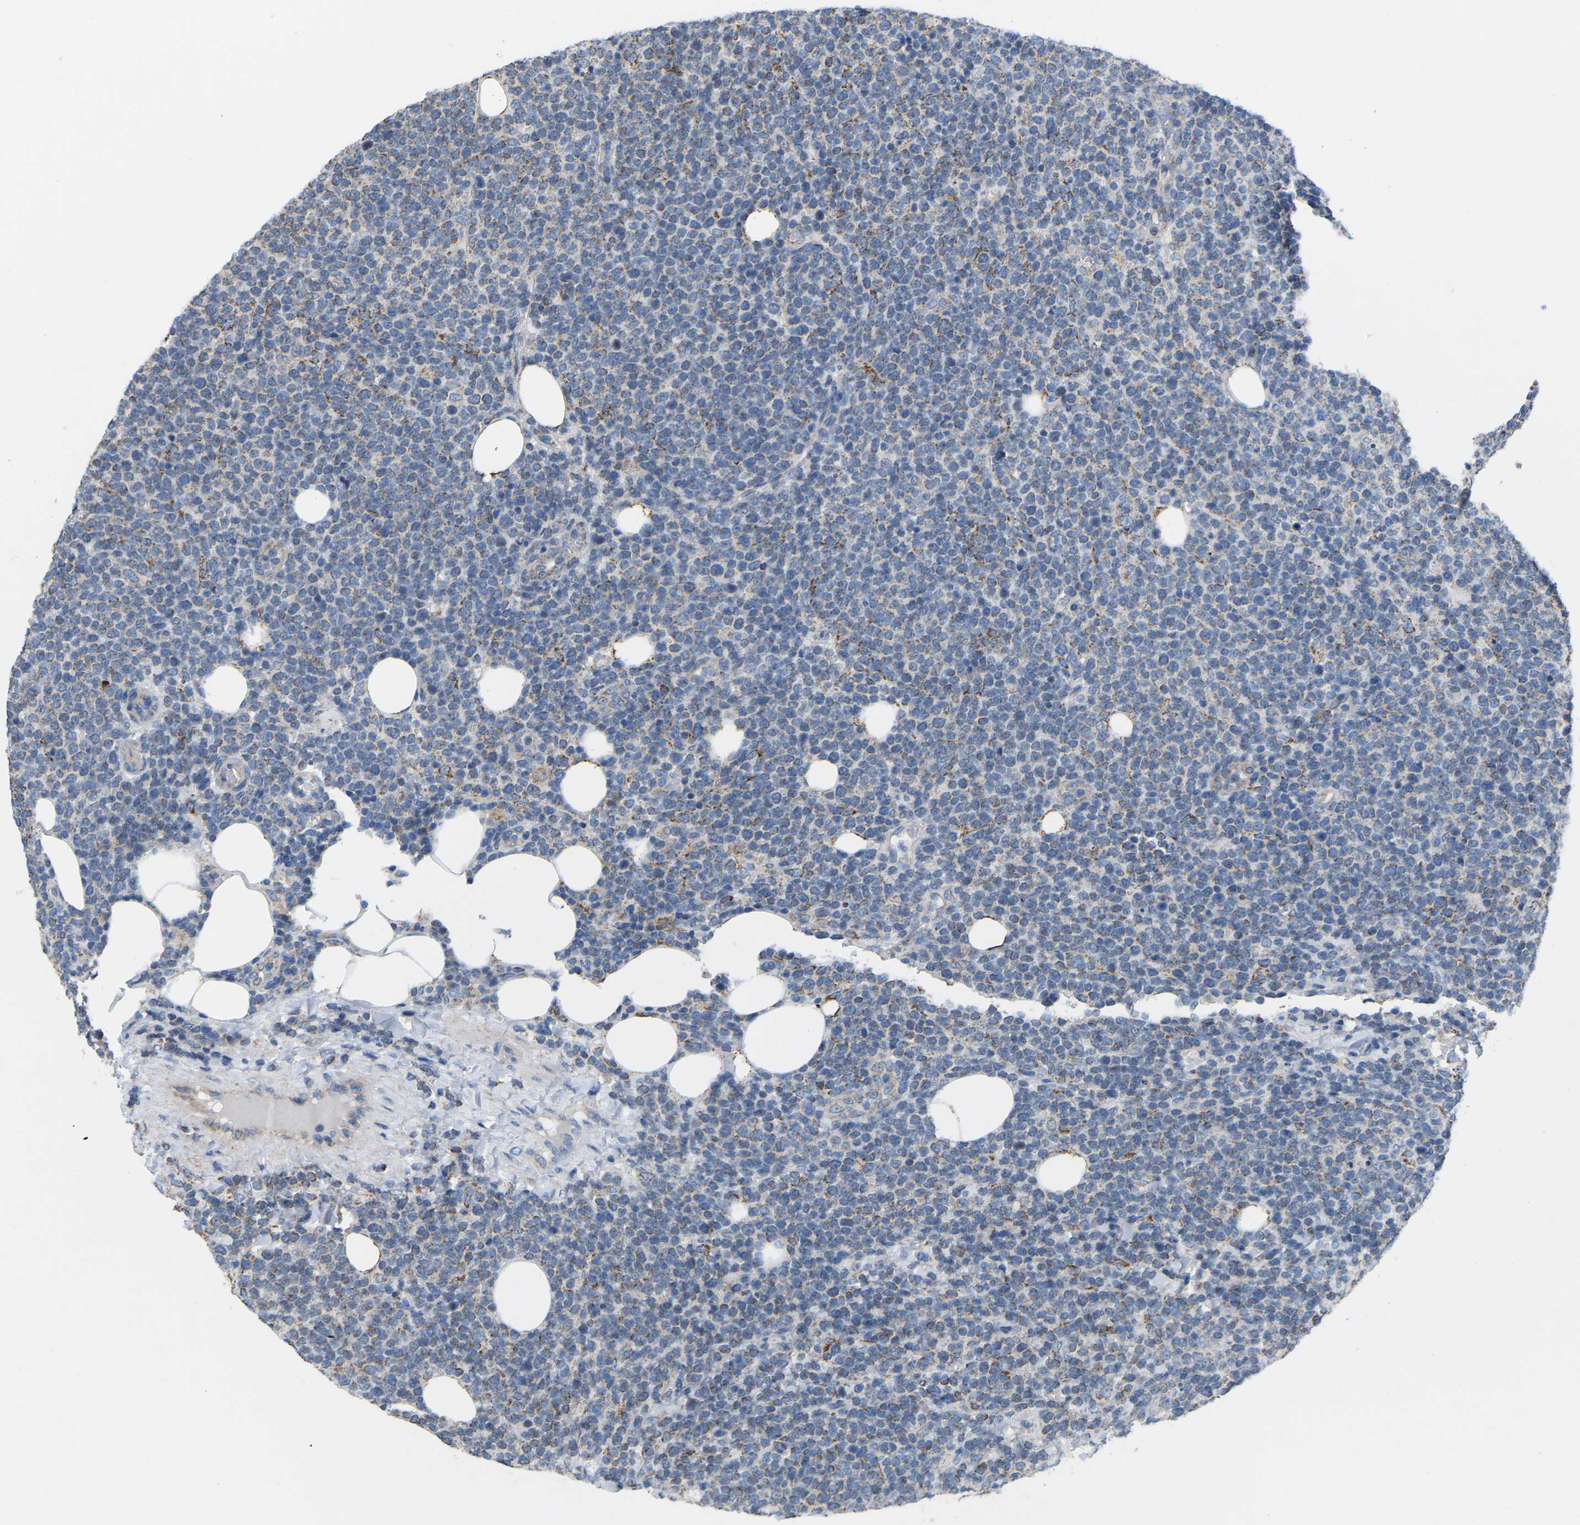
{"staining": {"intensity": "moderate", "quantity": "<25%", "location": "cytoplasmic/membranous"}, "tissue": "lymphoma", "cell_type": "Tumor cells", "image_type": "cancer", "snomed": [{"axis": "morphology", "description": "Malignant lymphoma, non-Hodgkin's type, High grade"}, {"axis": "topography", "description": "Lymph node"}], "caption": "The image demonstrates staining of lymphoma, revealing moderate cytoplasmic/membranous protein expression (brown color) within tumor cells. The protein is shown in brown color, while the nuclei are stained blue.", "gene": "BCL10", "patient": {"sex": "male", "age": 61}}